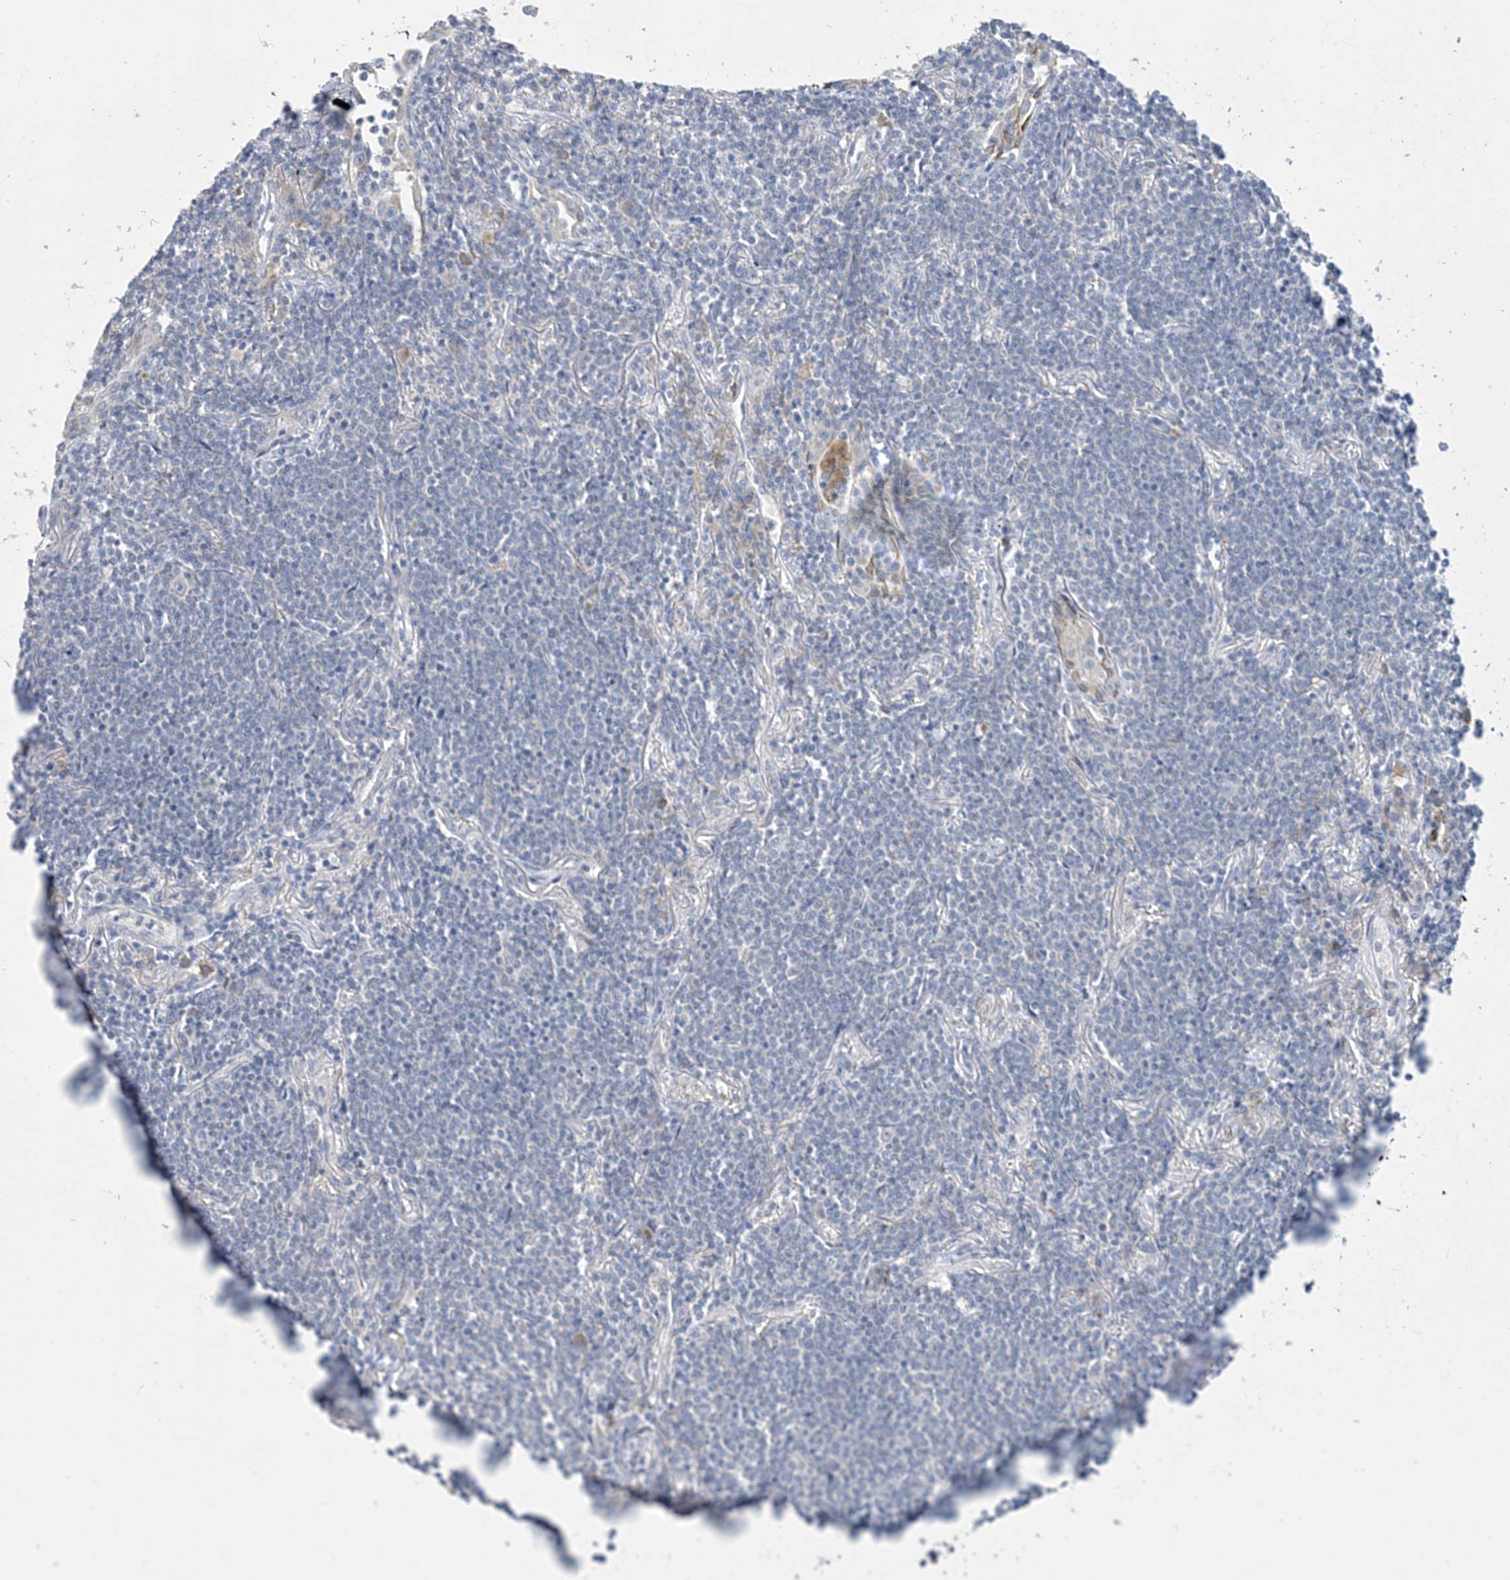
{"staining": {"intensity": "negative", "quantity": "none", "location": "none"}, "tissue": "lymphoma", "cell_type": "Tumor cells", "image_type": "cancer", "snomed": [{"axis": "morphology", "description": "Malignant lymphoma, non-Hodgkin's type, Low grade"}, {"axis": "topography", "description": "Lung"}], "caption": "Low-grade malignant lymphoma, non-Hodgkin's type stained for a protein using immunohistochemistry (IHC) reveals no expression tumor cells.", "gene": "ZCCHC18", "patient": {"sex": "female", "age": 71}}